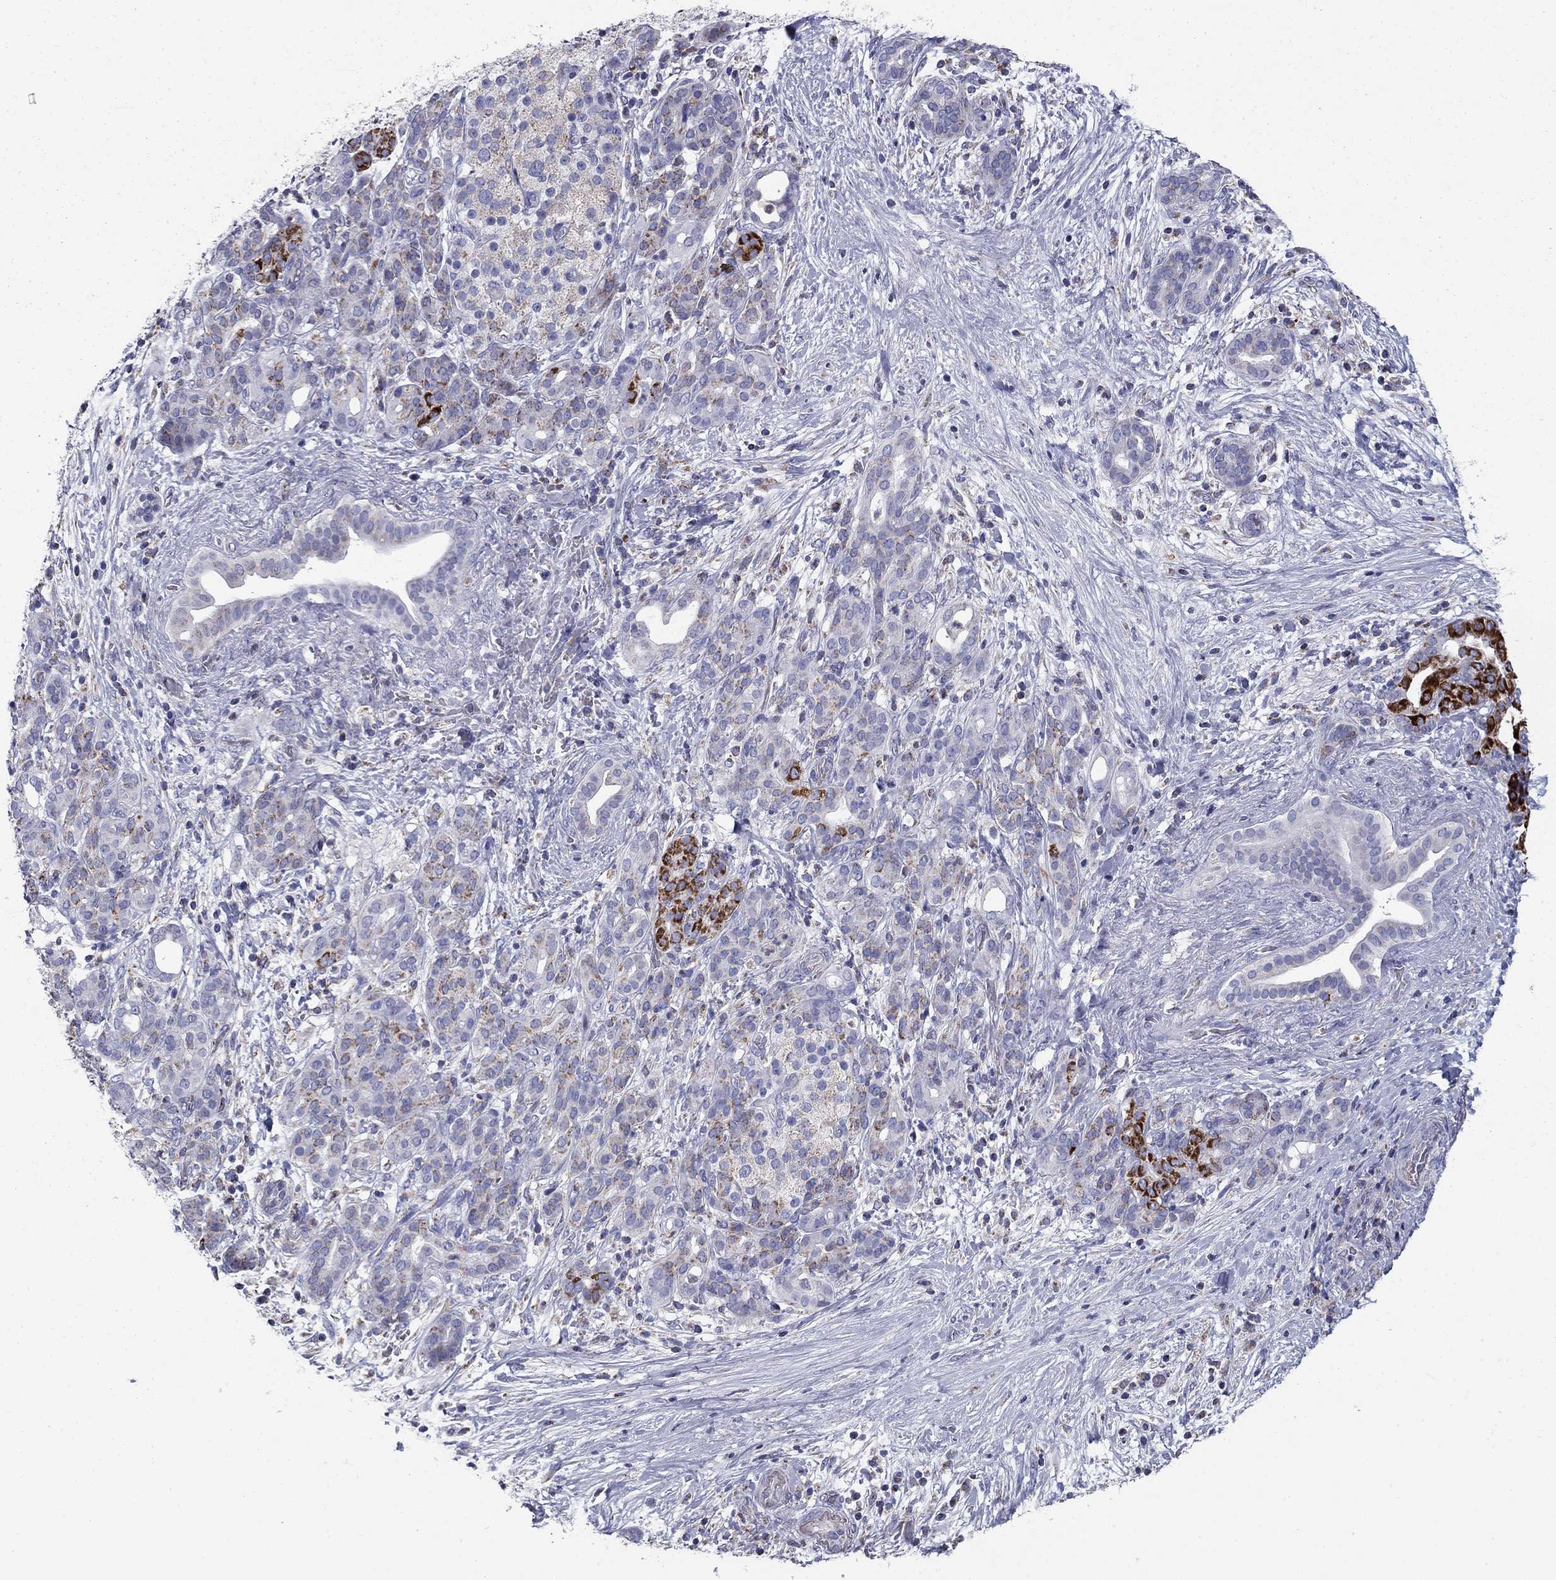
{"staining": {"intensity": "moderate", "quantity": "<25%", "location": "cytoplasmic/membranous"}, "tissue": "pancreatic cancer", "cell_type": "Tumor cells", "image_type": "cancer", "snomed": [{"axis": "morphology", "description": "Adenocarcinoma, NOS"}, {"axis": "topography", "description": "Pancreas"}], "caption": "Tumor cells show low levels of moderate cytoplasmic/membranous positivity in approximately <25% of cells in human pancreatic cancer.", "gene": "NDUFA4L2", "patient": {"sex": "male", "age": 44}}